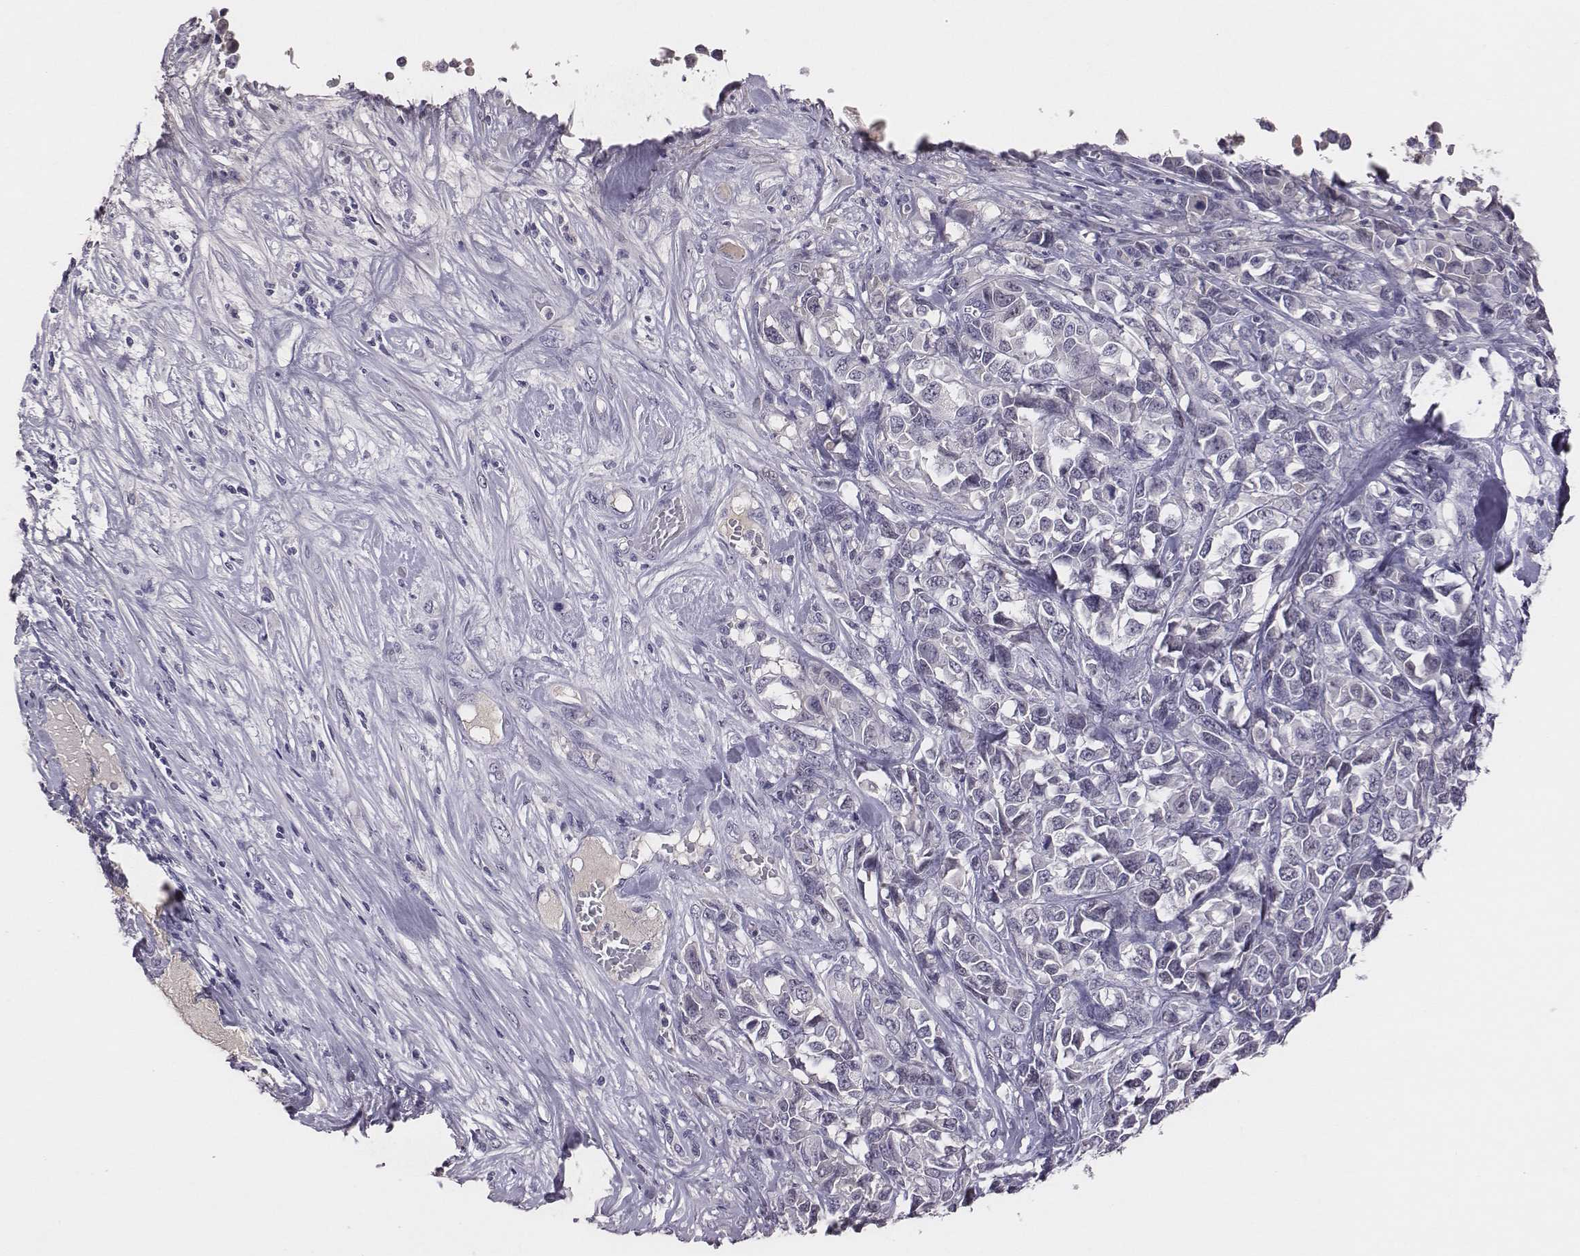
{"staining": {"intensity": "negative", "quantity": "none", "location": "none"}, "tissue": "melanoma", "cell_type": "Tumor cells", "image_type": "cancer", "snomed": [{"axis": "morphology", "description": "Malignant melanoma, Metastatic site"}, {"axis": "topography", "description": "Skin"}], "caption": "DAB (3,3'-diaminobenzidine) immunohistochemical staining of melanoma reveals no significant staining in tumor cells.", "gene": "EN1", "patient": {"sex": "male", "age": 84}}